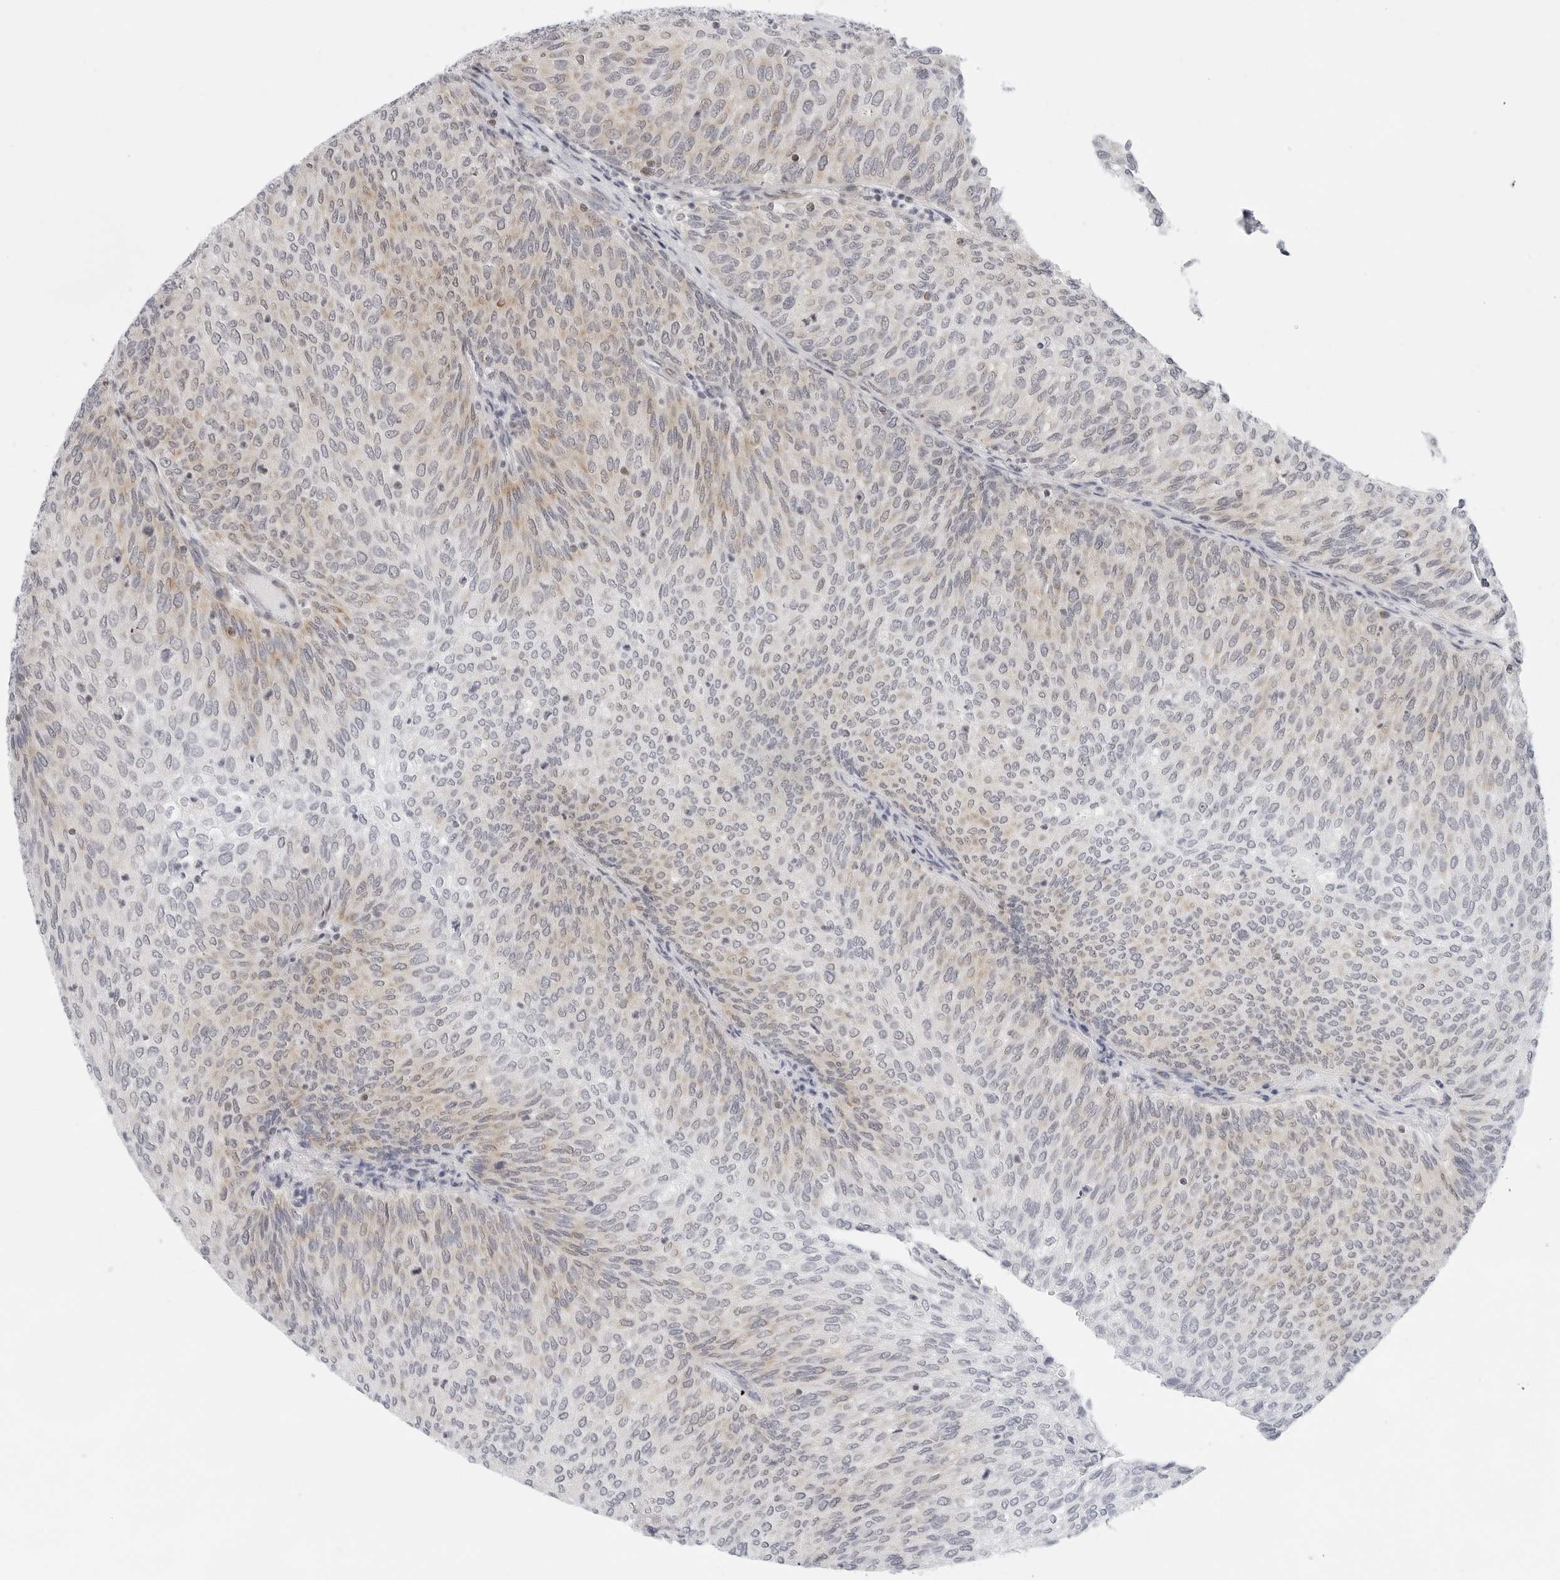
{"staining": {"intensity": "moderate", "quantity": "<25%", "location": "cytoplasmic/membranous"}, "tissue": "urothelial cancer", "cell_type": "Tumor cells", "image_type": "cancer", "snomed": [{"axis": "morphology", "description": "Urothelial carcinoma, Low grade"}, {"axis": "topography", "description": "Urinary bladder"}], "caption": "This is a histology image of IHC staining of urothelial cancer, which shows moderate staining in the cytoplasmic/membranous of tumor cells.", "gene": "CIART", "patient": {"sex": "female", "age": 79}}